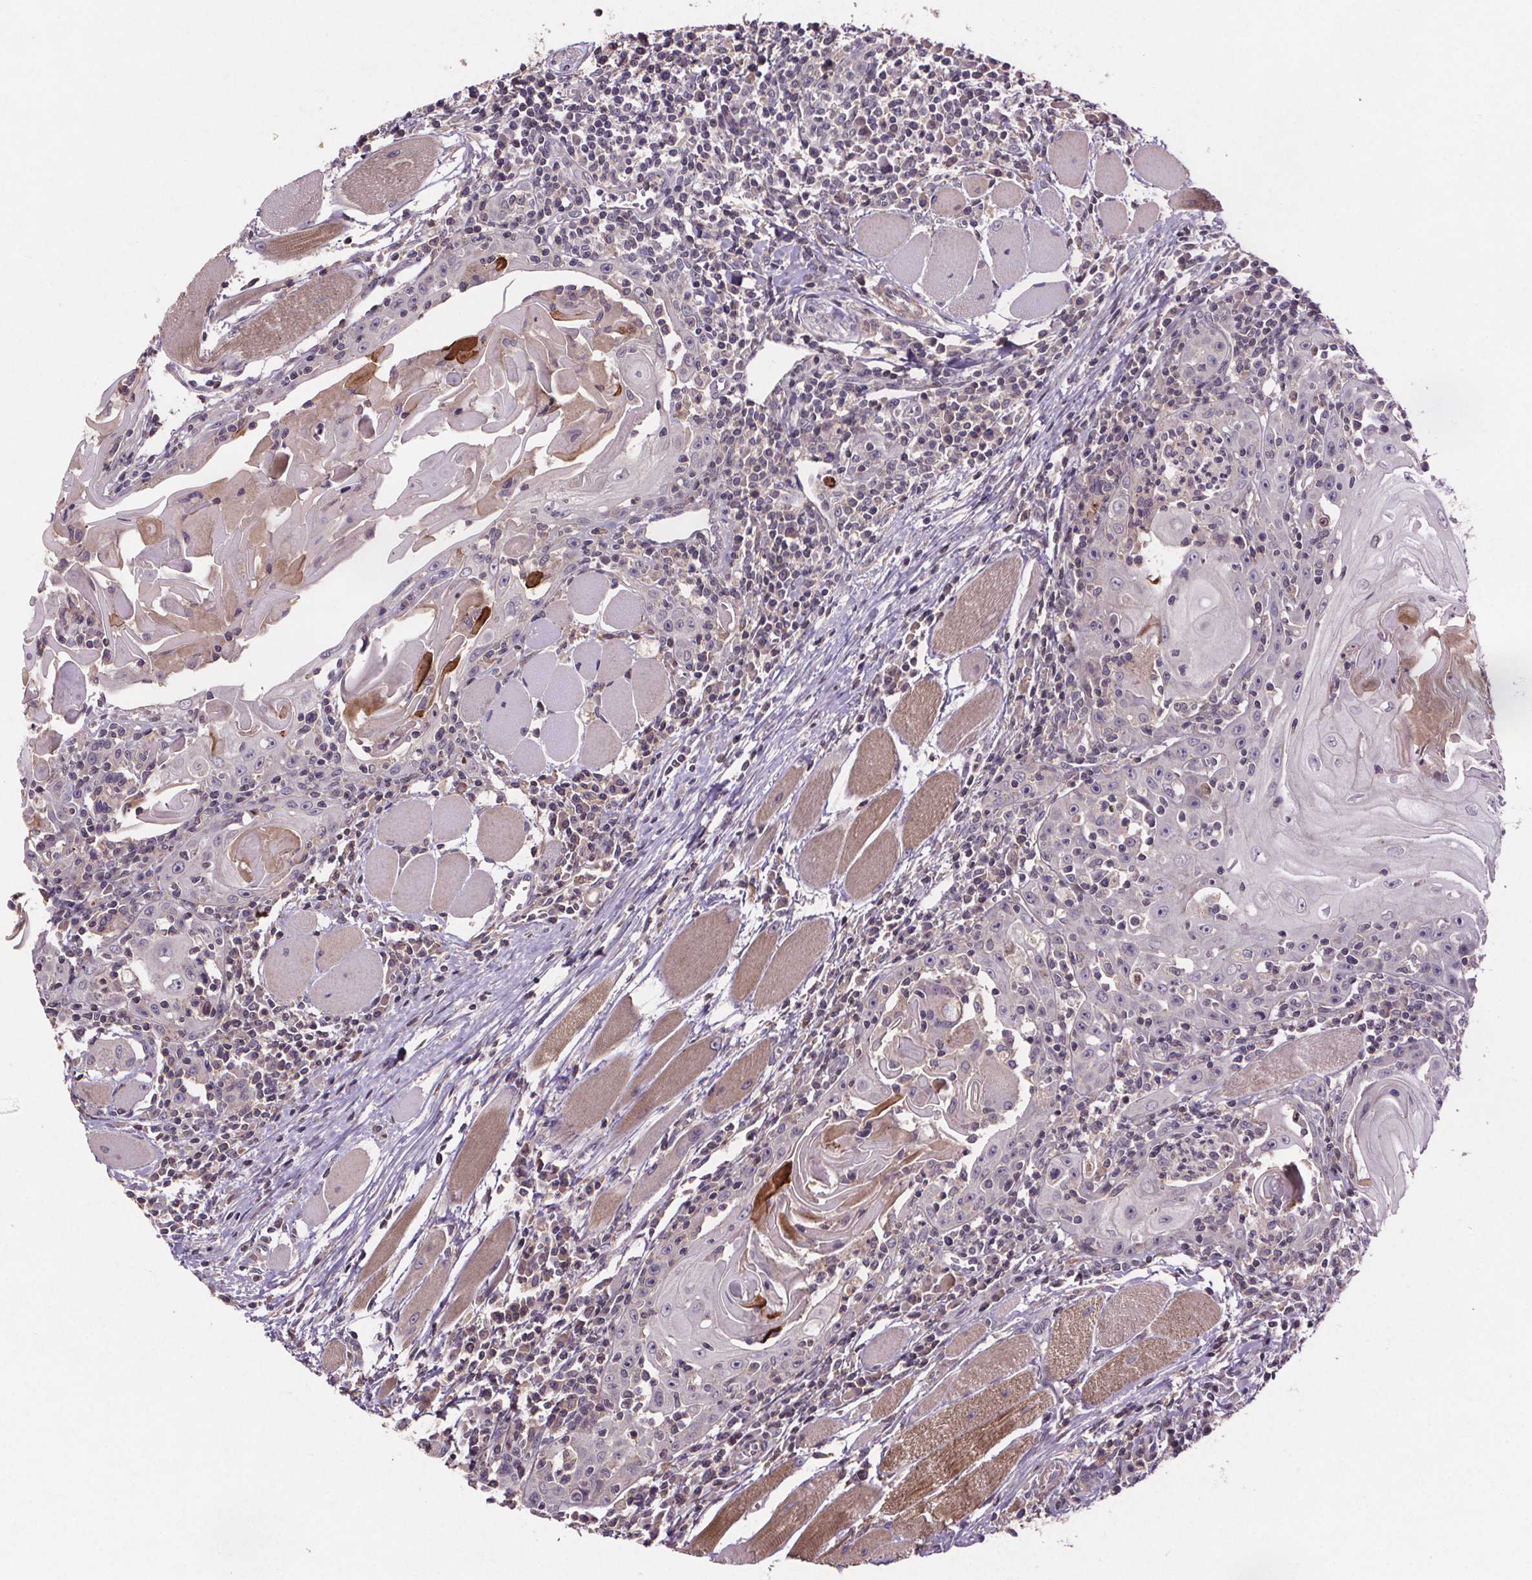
{"staining": {"intensity": "negative", "quantity": "none", "location": "none"}, "tissue": "head and neck cancer", "cell_type": "Tumor cells", "image_type": "cancer", "snomed": [{"axis": "morphology", "description": "Normal tissue, NOS"}, {"axis": "morphology", "description": "Squamous cell carcinoma, NOS"}, {"axis": "topography", "description": "Oral tissue"}, {"axis": "topography", "description": "Head-Neck"}], "caption": "The micrograph demonstrates no significant expression in tumor cells of head and neck cancer.", "gene": "CLN3", "patient": {"sex": "male", "age": 52}}